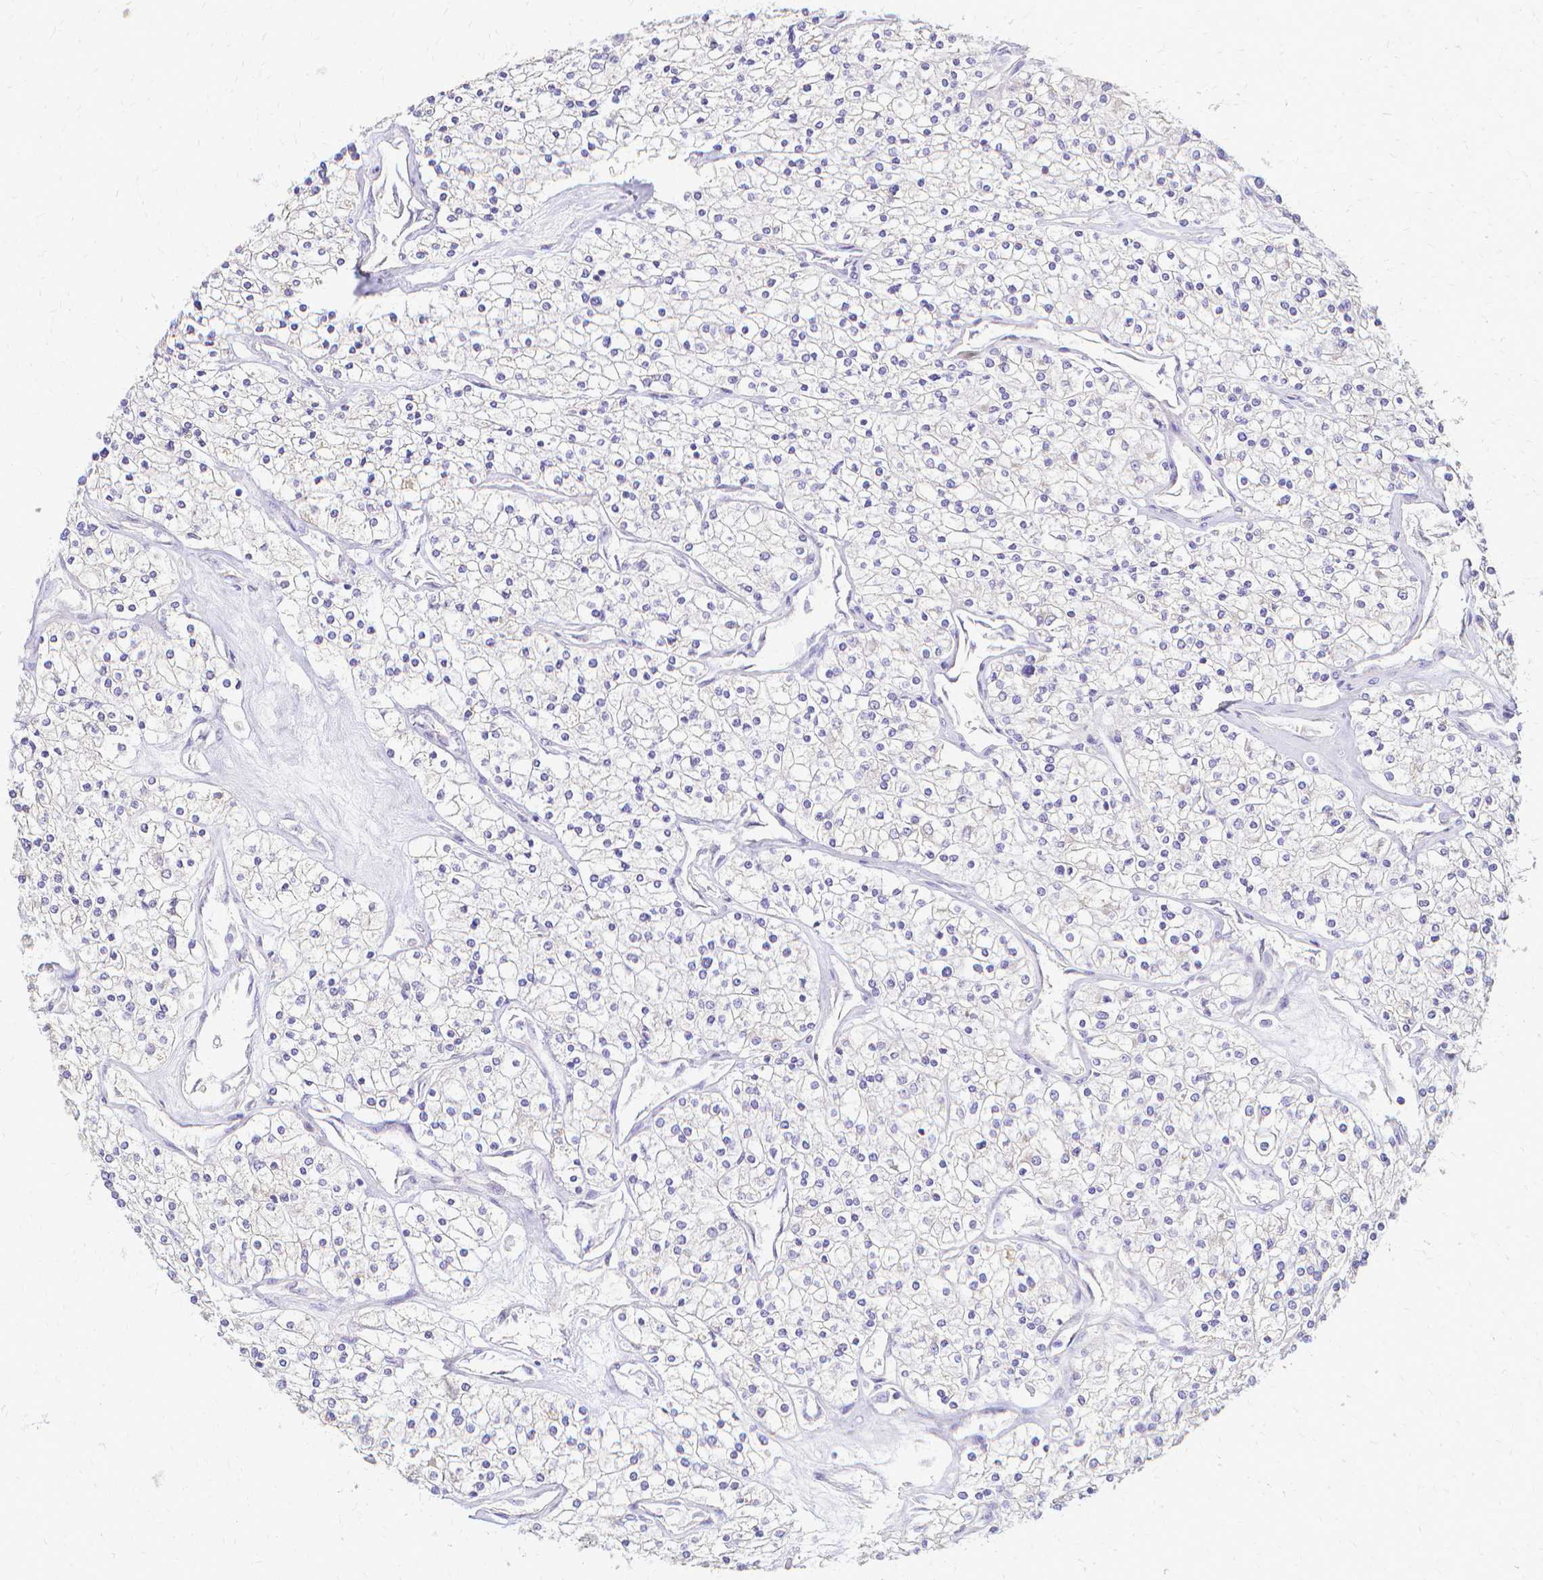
{"staining": {"intensity": "negative", "quantity": "none", "location": "none"}, "tissue": "renal cancer", "cell_type": "Tumor cells", "image_type": "cancer", "snomed": [{"axis": "morphology", "description": "Adenocarcinoma, NOS"}, {"axis": "topography", "description": "Kidney"}], "caption": "IHC micrograph of neoplastic tissue: human adenocarcinoma (renal) stained with DAB demonstrates no significant protein staining in tumor cells.", "gene": "CCNB1", "patient": {"sex": "male", "age": 80}}